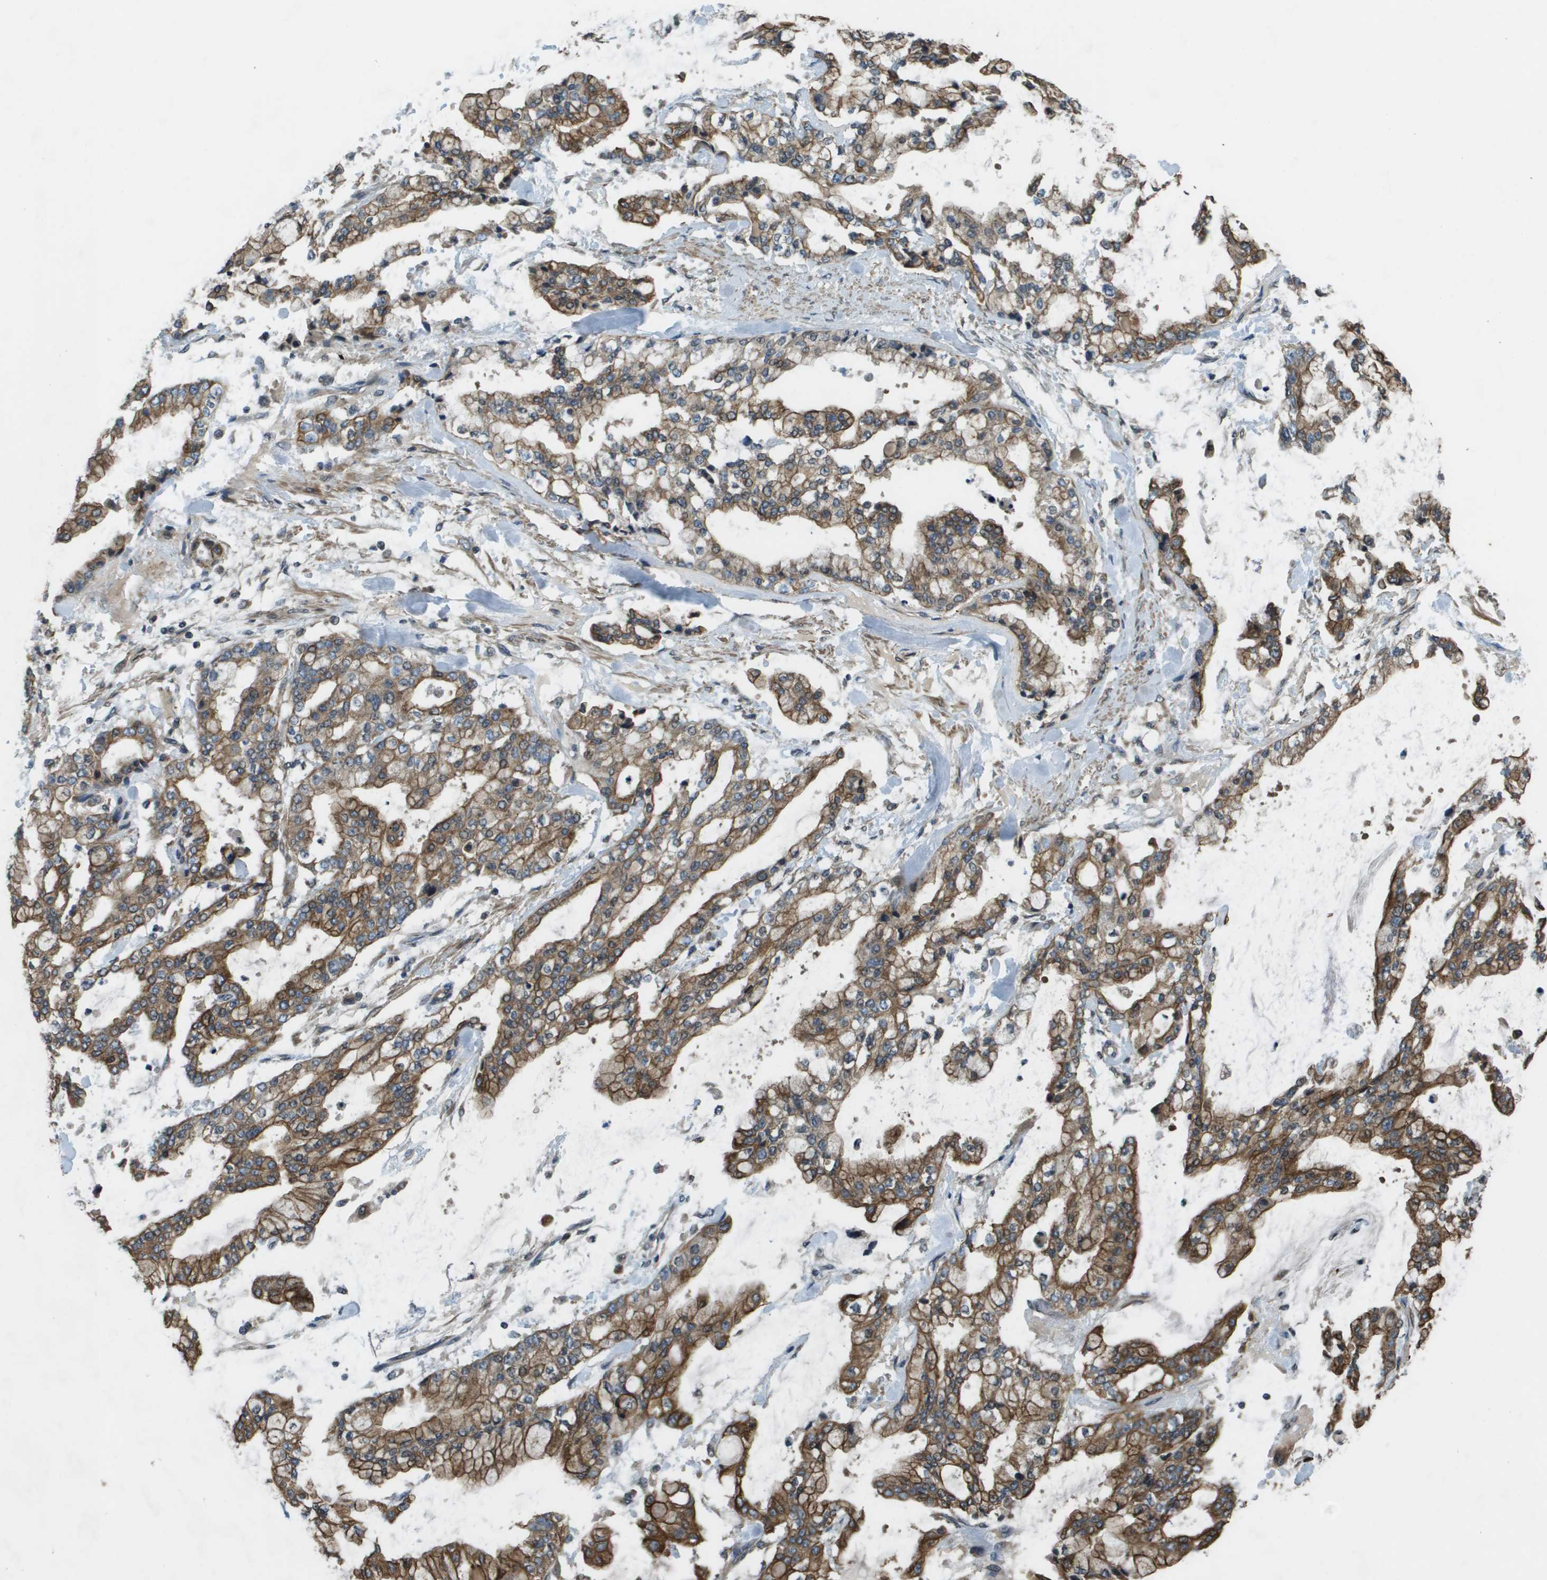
{"staining": {"intensity": "moderate", "quantity": ">75%", "location": "cytoplasmic/membranous"}, "tissue": "stomach cancer", "cell_type": "Tumor cells", "image_type": "cancer", "snomed": [{"axis": "morphology", "description": "Normal tissue, NOS"}, {"axis": "morphology", "description": "Adenocarcinoma, NOS"}, {"axis": "topography", "description": "Stomach, upper"}, {"axis": "topography", "description": "Stomach"}], "caption": "Immunohistochemistry (IHC) photomicrograph of stomach cancer (adenocarcinoma) stained for a protein (brown), which displays medium levels of moderate cytoplasmic/membranous staining in approximately >75% of tumor cells.", "gene": "CDKN2C", "patient": {"sex": "male", "age": 76}}